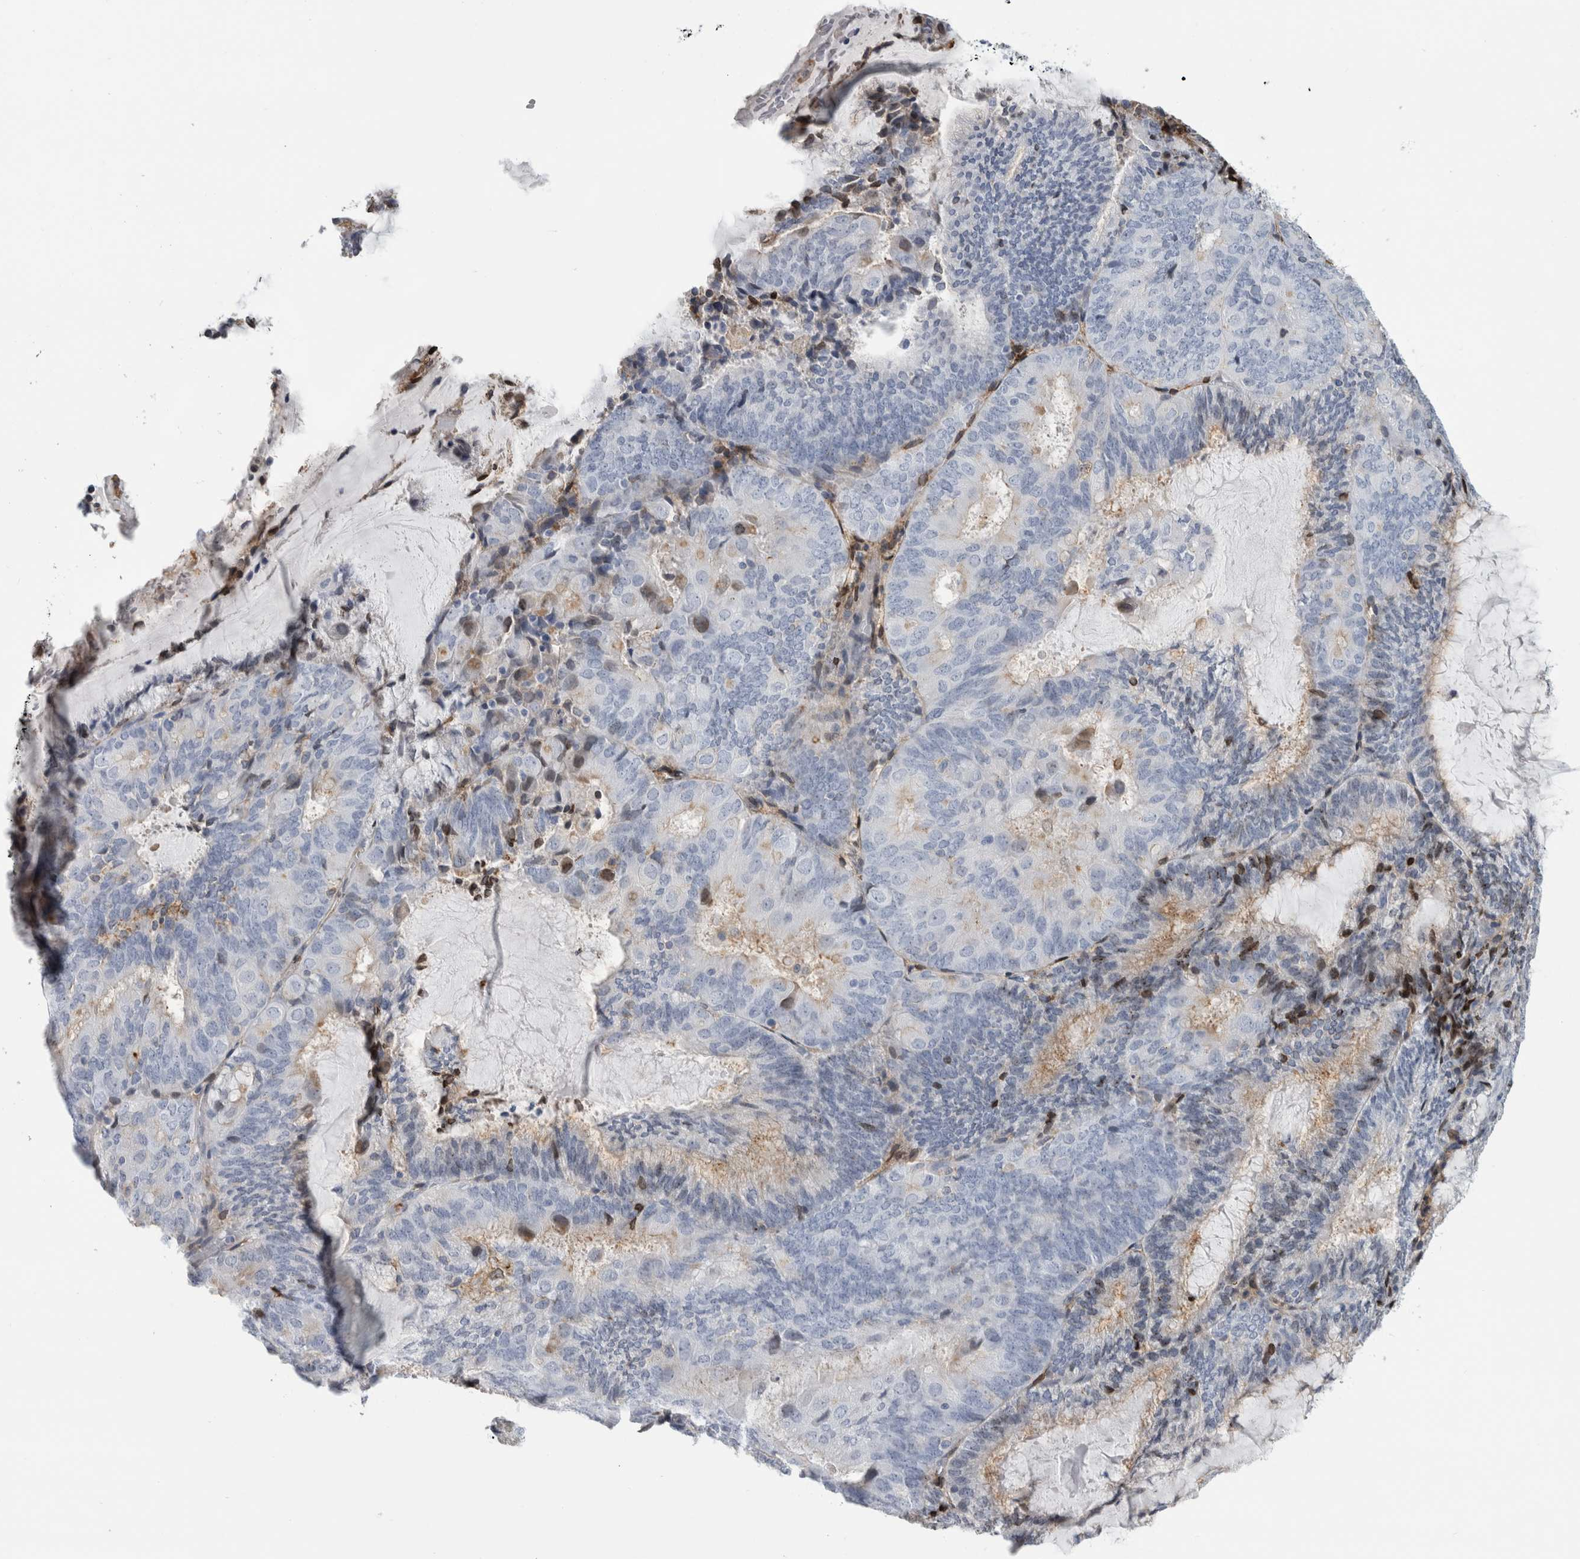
{"staining": {"intensity": "weak", "quantity": "<25%", "location": "cytoplasmic/membranous"}, "tissue": "endometrial cancer", "cell_type": "Tumor cells", "image_type": "cancer", "snomed": [{"axis": "morphology", "description": "Adenocarcinoma, NOS"}, {"axis": "topography", "description": "Endometrium"}], "caption": "The histopathology image exhibits no significant positivity in tumor cells of endometrial cancer.", "gene": "DNAJC24", "patient": {"sex": "female", "age": 81}}